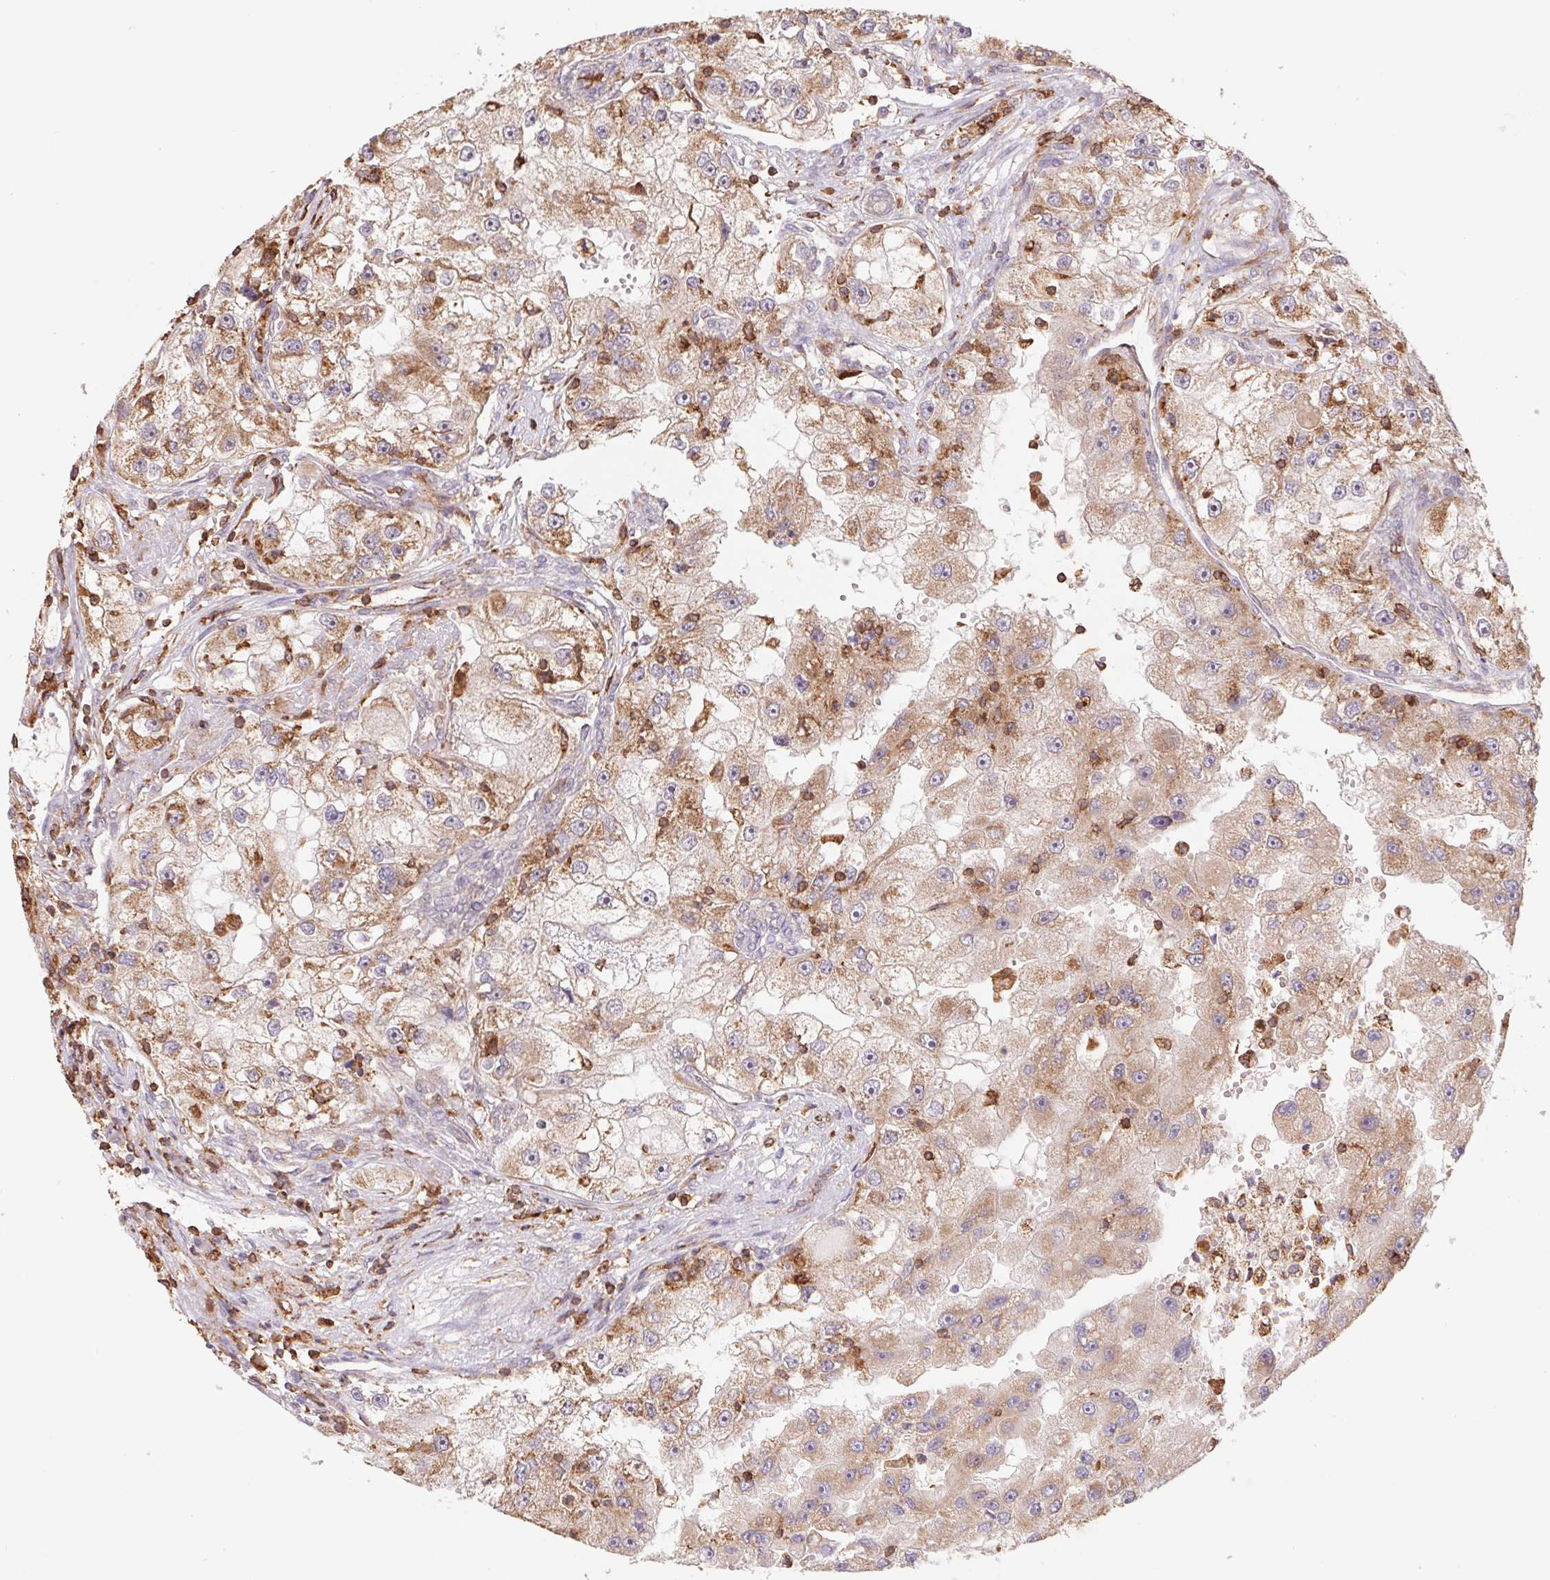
{"staining": {"intensity": "moderate", "quantity": "25%-75%", "location": "cytoplasmic/membranous"}, "tissue": "renal cancer", "cell_type": "Tumor cells", "image_type": "cancer", "snomed": [{"axis": "morphology", "description": "Adenocarcinoma, NOS"}, {"axis": "topography", "description": "Kidney"}], "caption": "Immunohistochemical staining of renal cancer (adenocarcinoma) displays medium levels of moderate cytoplasmic/membranous staining in approximately 25%-75% of tumor cells.", "gene": "URM1", "patient": {"sex": "male", "age": 63}}